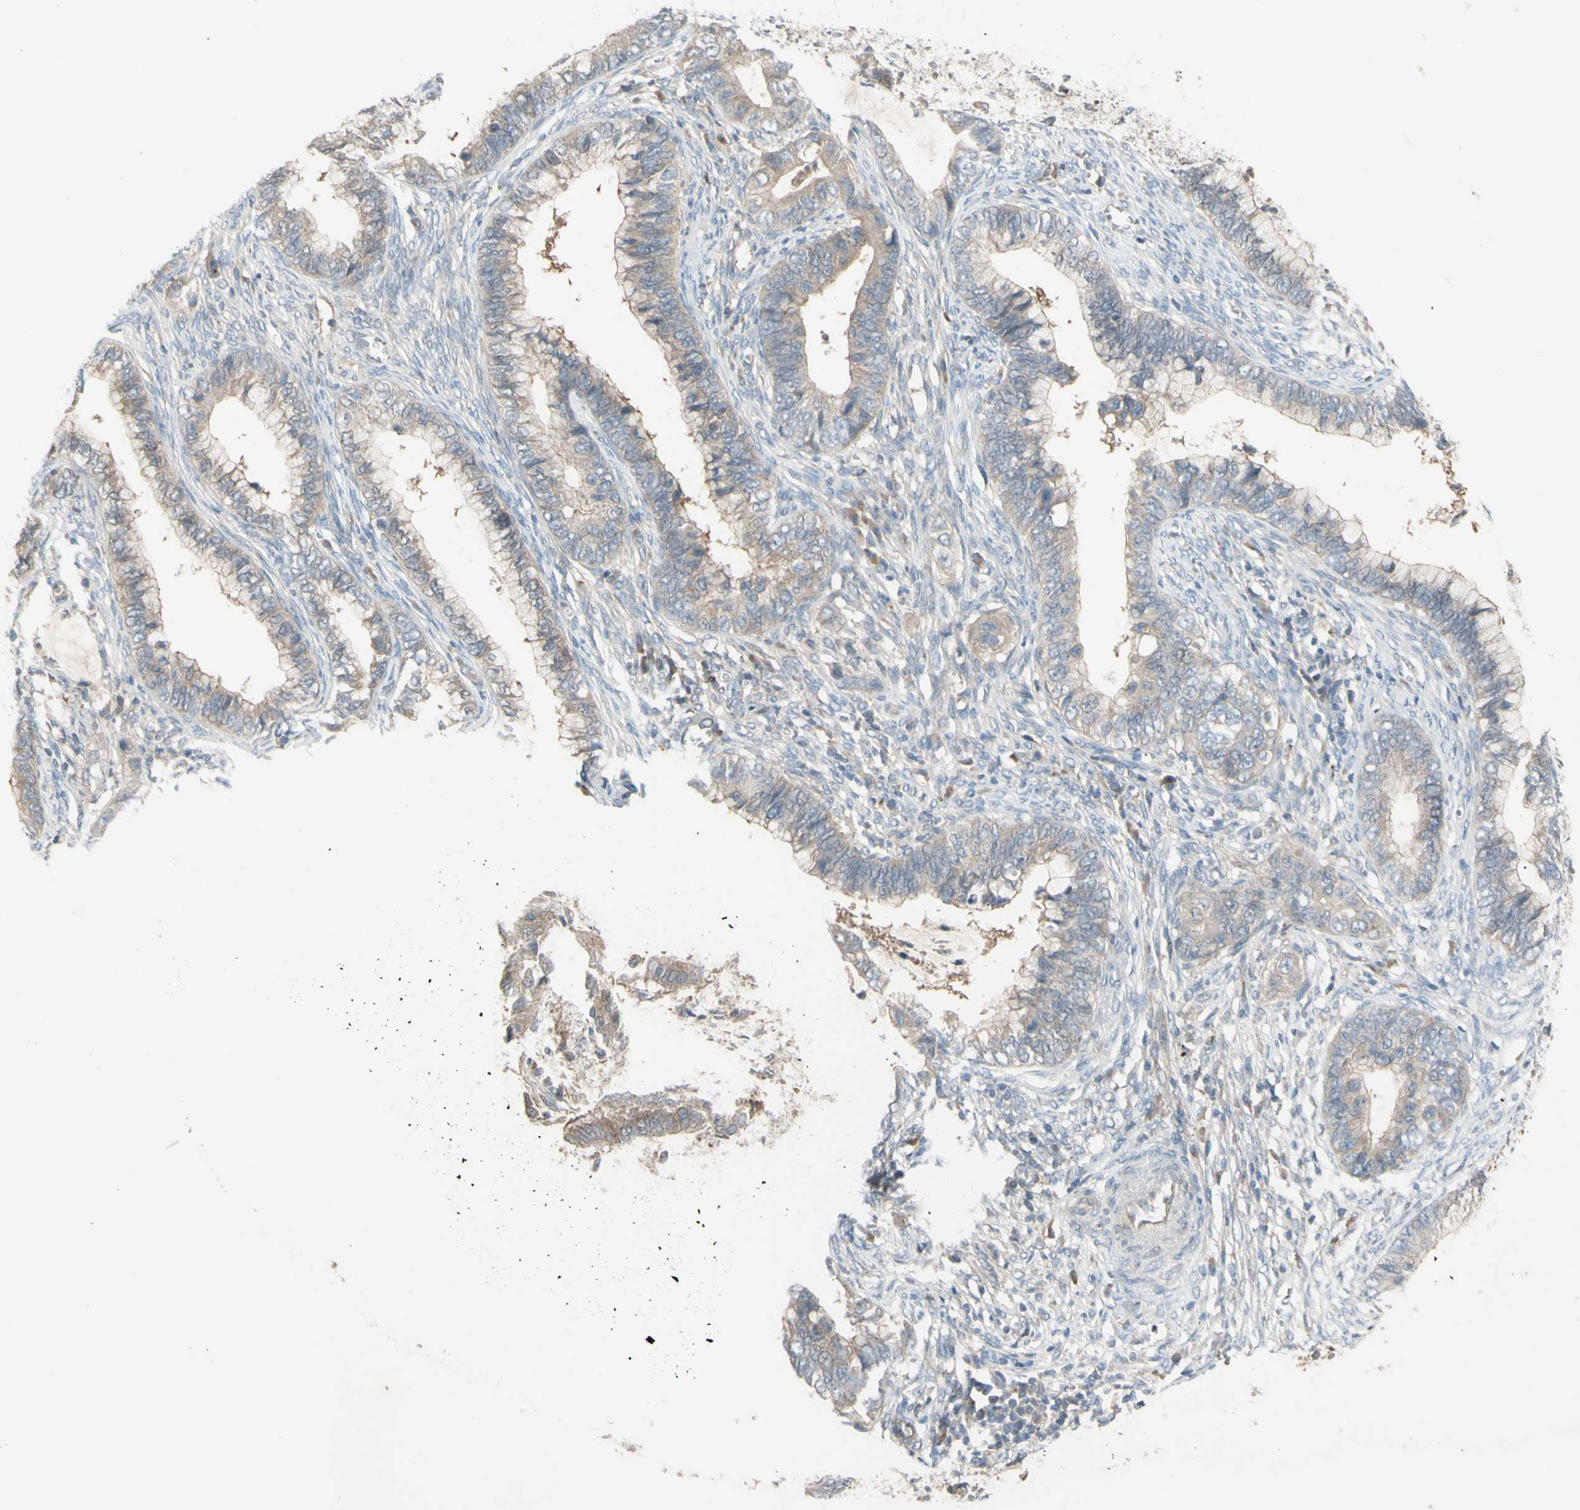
{"staining": {"intensity": "weak", "quantity": ">75%", "location": "cytoplasmic/membranous"}, "tissue": "cervical cancer", "cell_type": "Tumor cells", "image_type": "cancer", "snomed": [{"axis": "morphology", "description": "Adenocarcinoma, NOS"}, {"axis": "topography", "description": "Cervix"}], "caption": "There is low levels of weak cytoplasmic/membranous expression in tumor cells of adenocarcinoma (cervical), as demonstrated by immunohistochemical staining (brown color).", "gene": "AFP", "patient": {"sex": "female", "age": 44}}